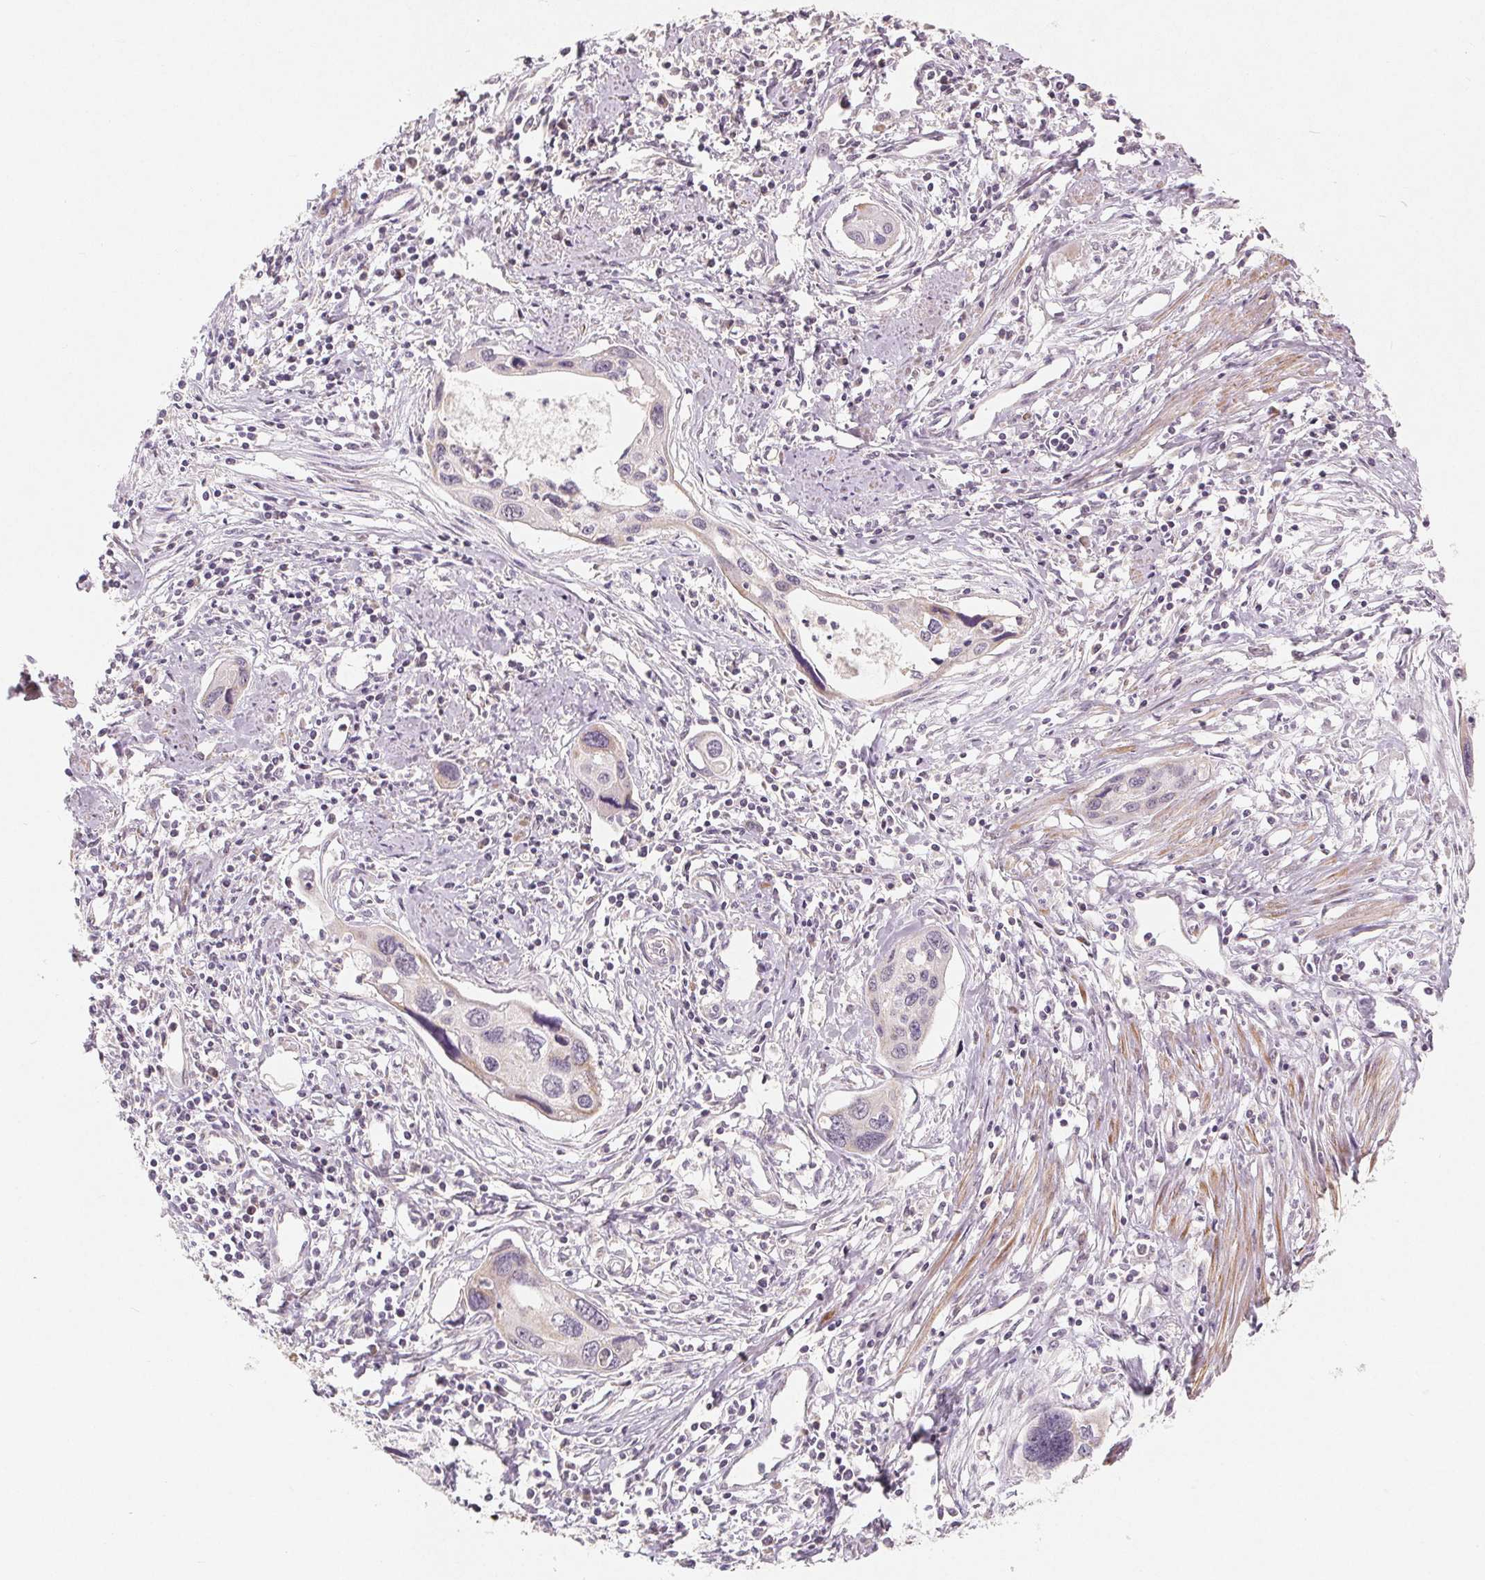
{"staining": {"intensity": "negative", "quantity": "none", "location": "none"}, "tissue": "cervical cancer", "cell_type": "Tumor cells", "image_type": "cancer", "snomed": [{"axis": "morphology", "description": "Squamous cell carcinoma, NOS"}, {"axis": "topography", "description": "Cervix"}], "caption": "There is no significant staining in tumor cells of cervical cancer (squamous cell carcinoma).", "gene": "GHITM", "patient": {"sex": "female", "age": 31}}